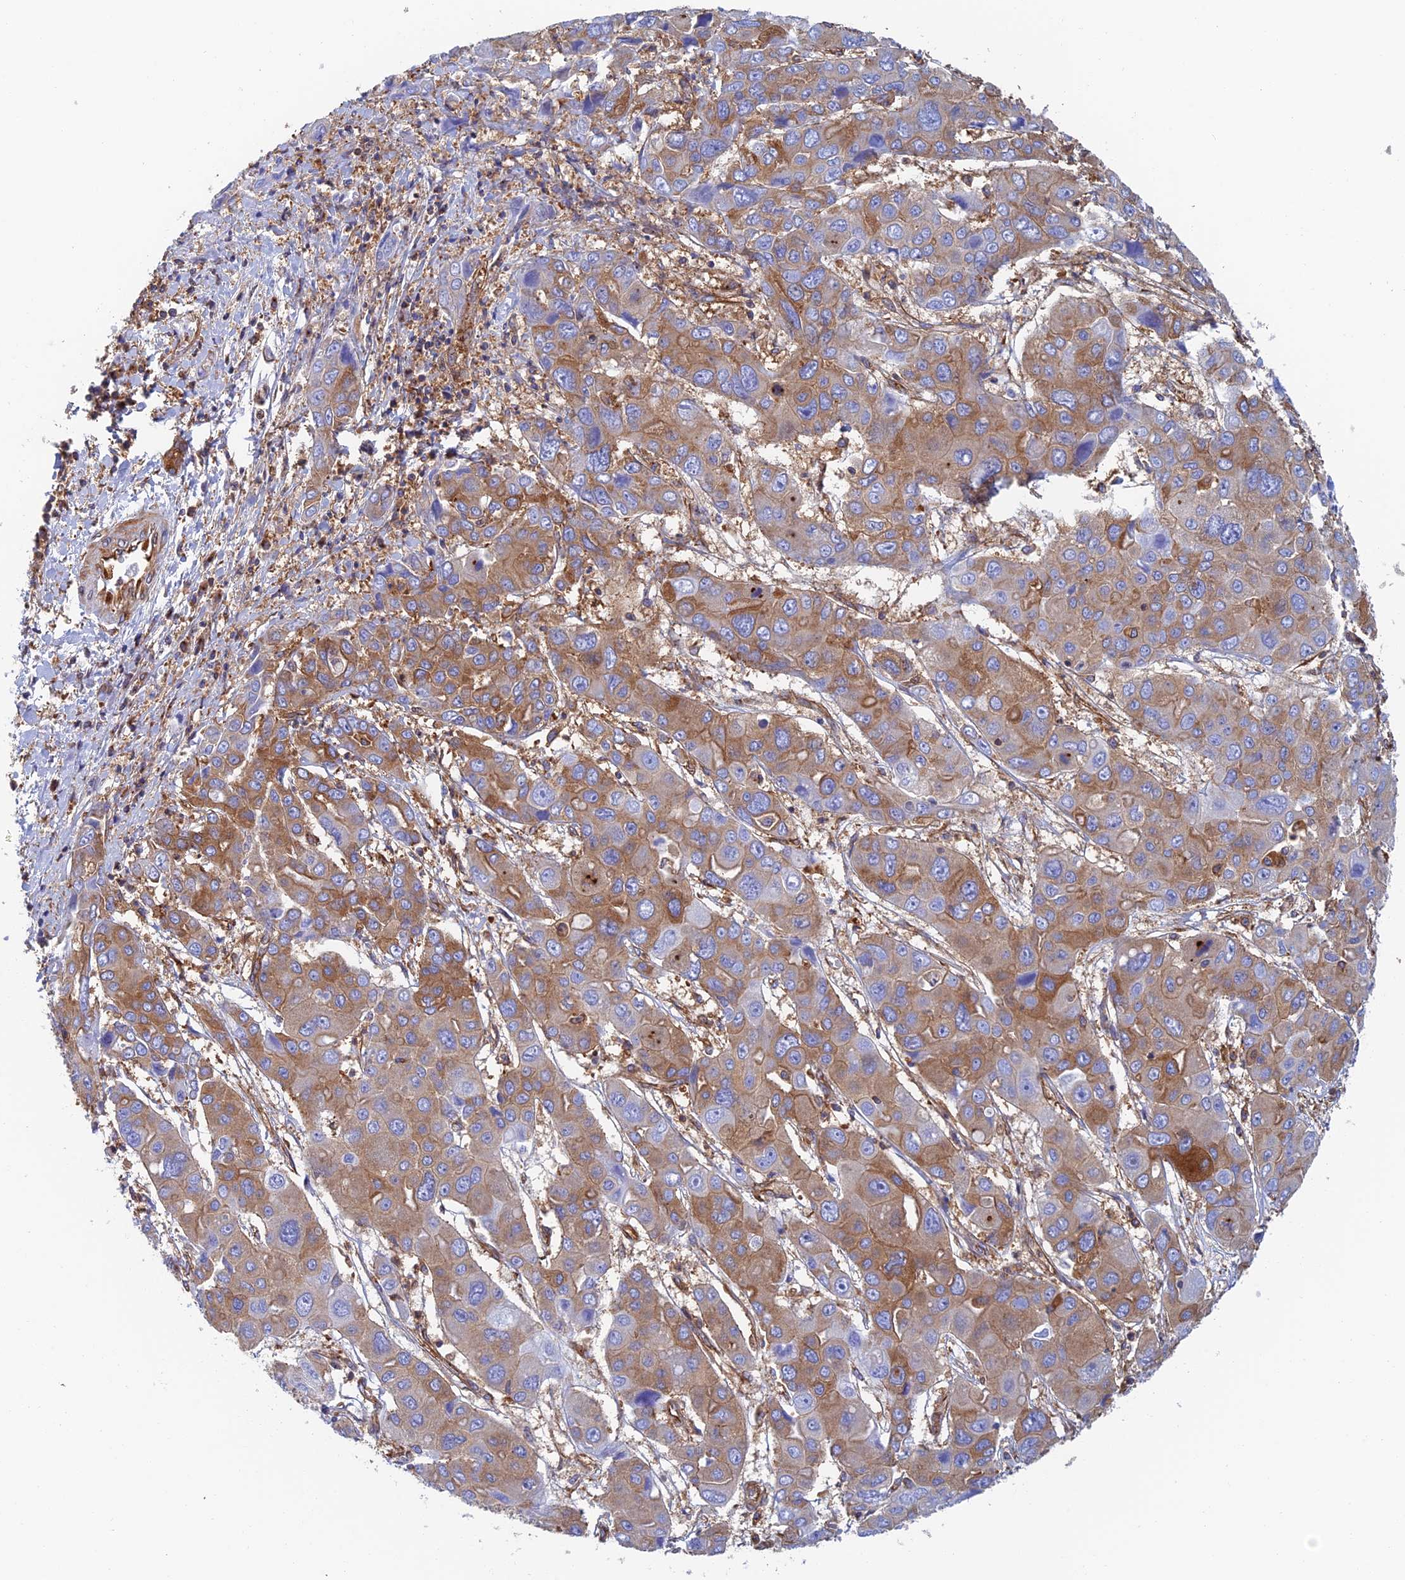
{"staining": {"intensity": "moderate", "quantity": "25%-75%", "location": "cytoplasmic/membranous"}, "tissue": "liver cancer", "cell_type": "Tumor cells", "image_type": "cancer", "snomed": [{"axis": "morphology", "description": "Cholangiocarcinoma"}, {"axis": "topography", "description": "Liver"}], "caption": "IHC of human cholangiocarcinoma (liver) exhibits medium levels of moderate cytoplasmic/membranous expression in approximately 25%-75% of tumor cells. The protein is shown in brown color, while the nuclei are stained blue.", "gene": "DCTN2", "patient": {"sex": "male", "age": 67}}